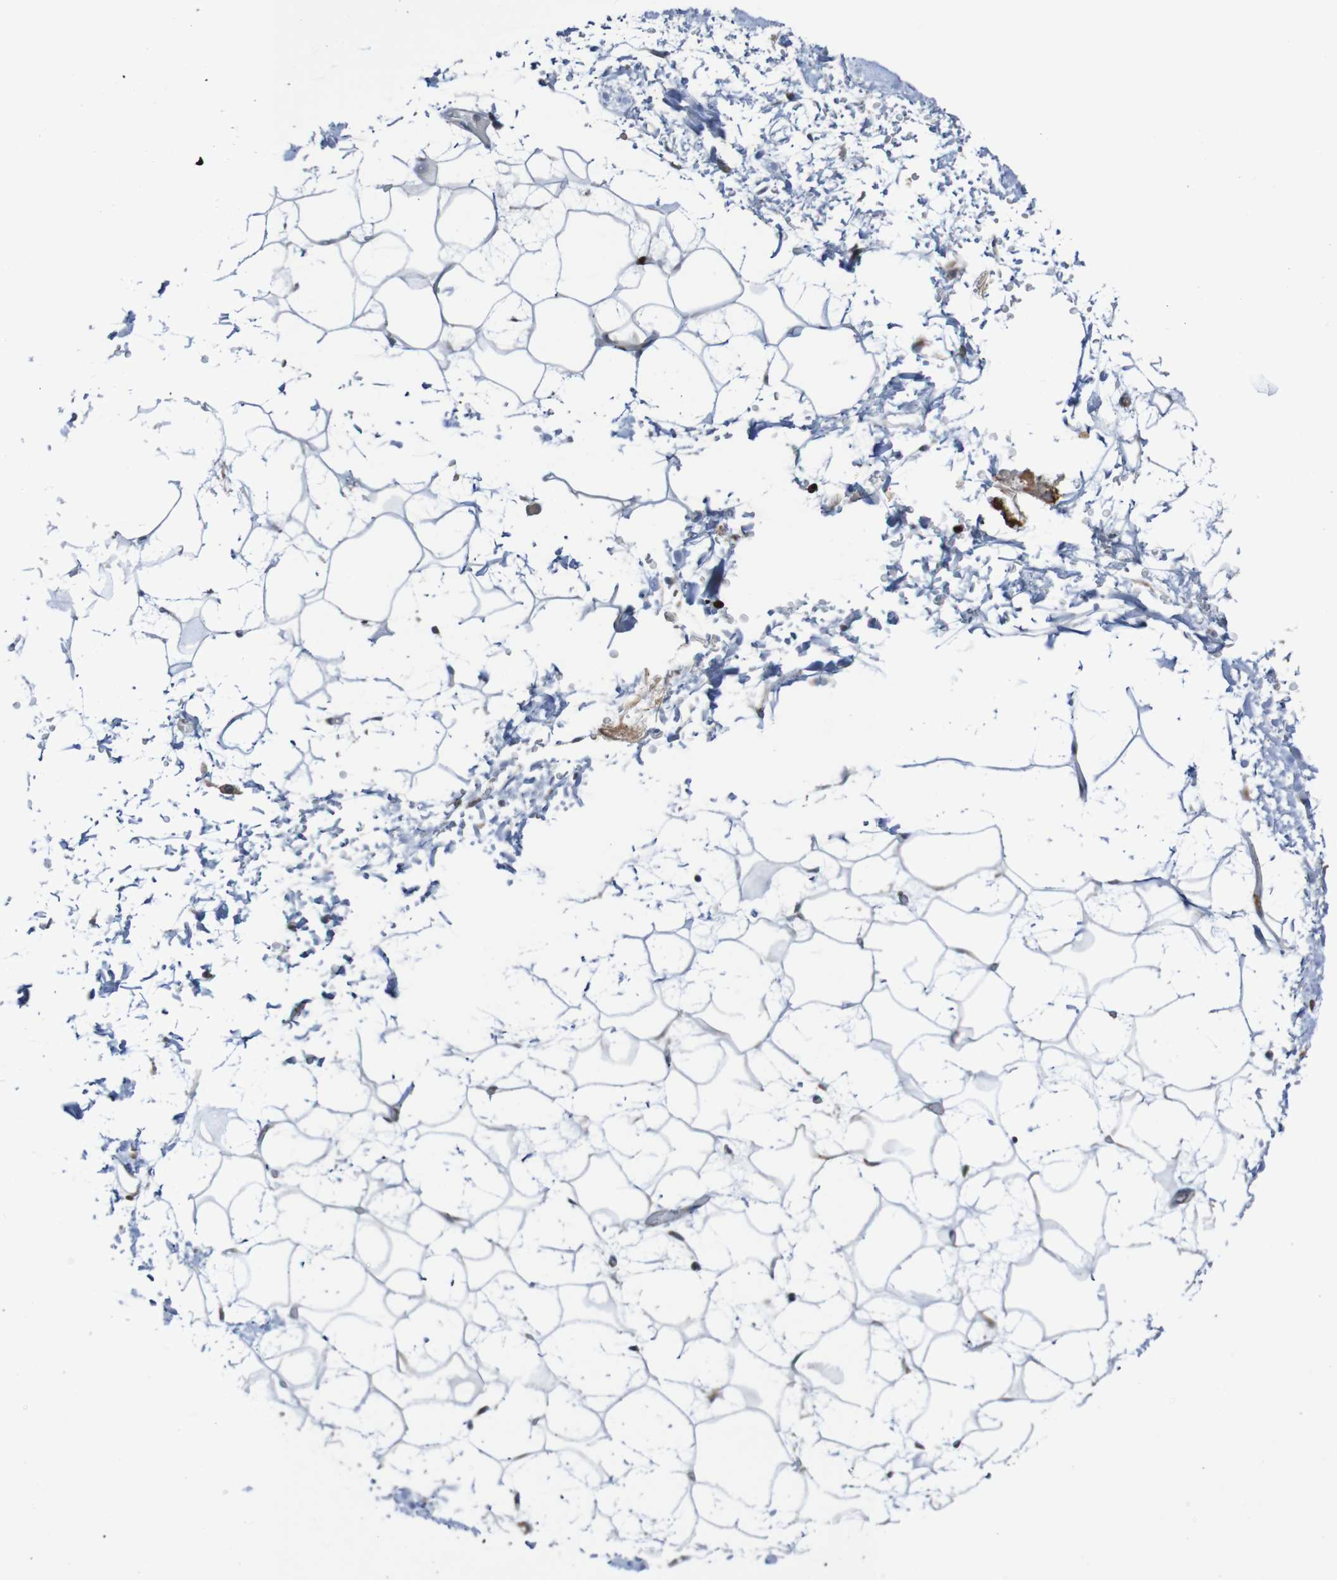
{"staining": {"intensity": "negative", "quantity": "none", "location": "none"}, "tissue": "adipose tissue", "cell_type": "Adipocytes", "image_type": "normal", "snomed": [{"axis": "morphology", "description": "Normal tissue, NOS"}, {"axis": "topography", "description": "Soft tissue"}], "caption": "An immunohistochemistry (IHC) micrograph of normal adipose tissue is shown. There is no staining in adipocytes of adipose tissue.", "gene": "ST8SIA6", "patient": {"sex": "male", "age": 72}}